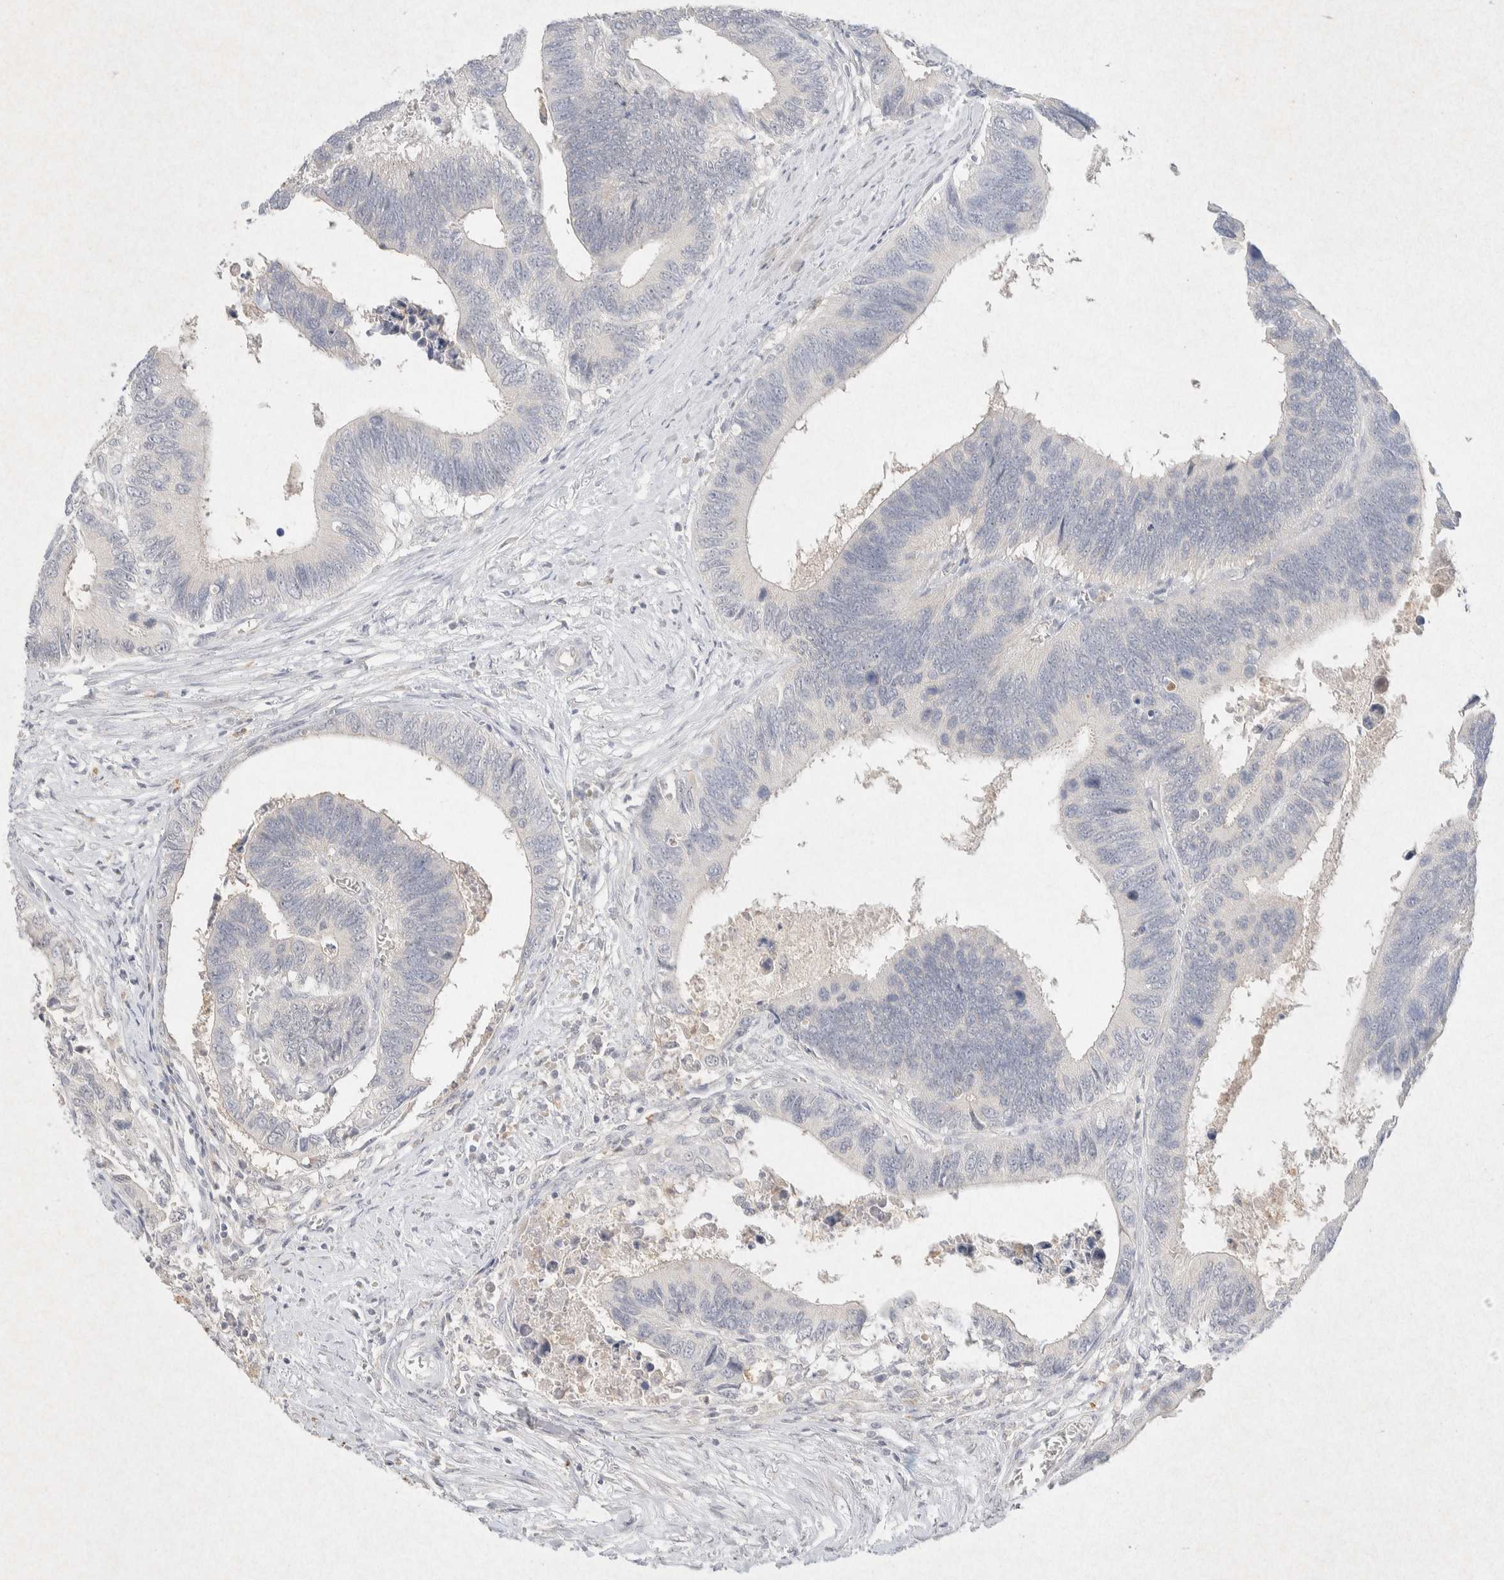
{"staining": {"intensity": "negative", "quantity": "none", "location": "none"}, "tissue": "colorectal cancer", "cell_type": "Tumor cells", "image_type": "cancer", "snomed": [{"axis": "morphology", "description": "Adenocarcinoma, NOS"}, {"axis": "topography", "description": "Colon"}], "caption": "A histopathology image of human colorectal cancer is negative for staining in tumor cells.", "gene": "GNAI1", "patient": {"sex": "male", "age": 72}}